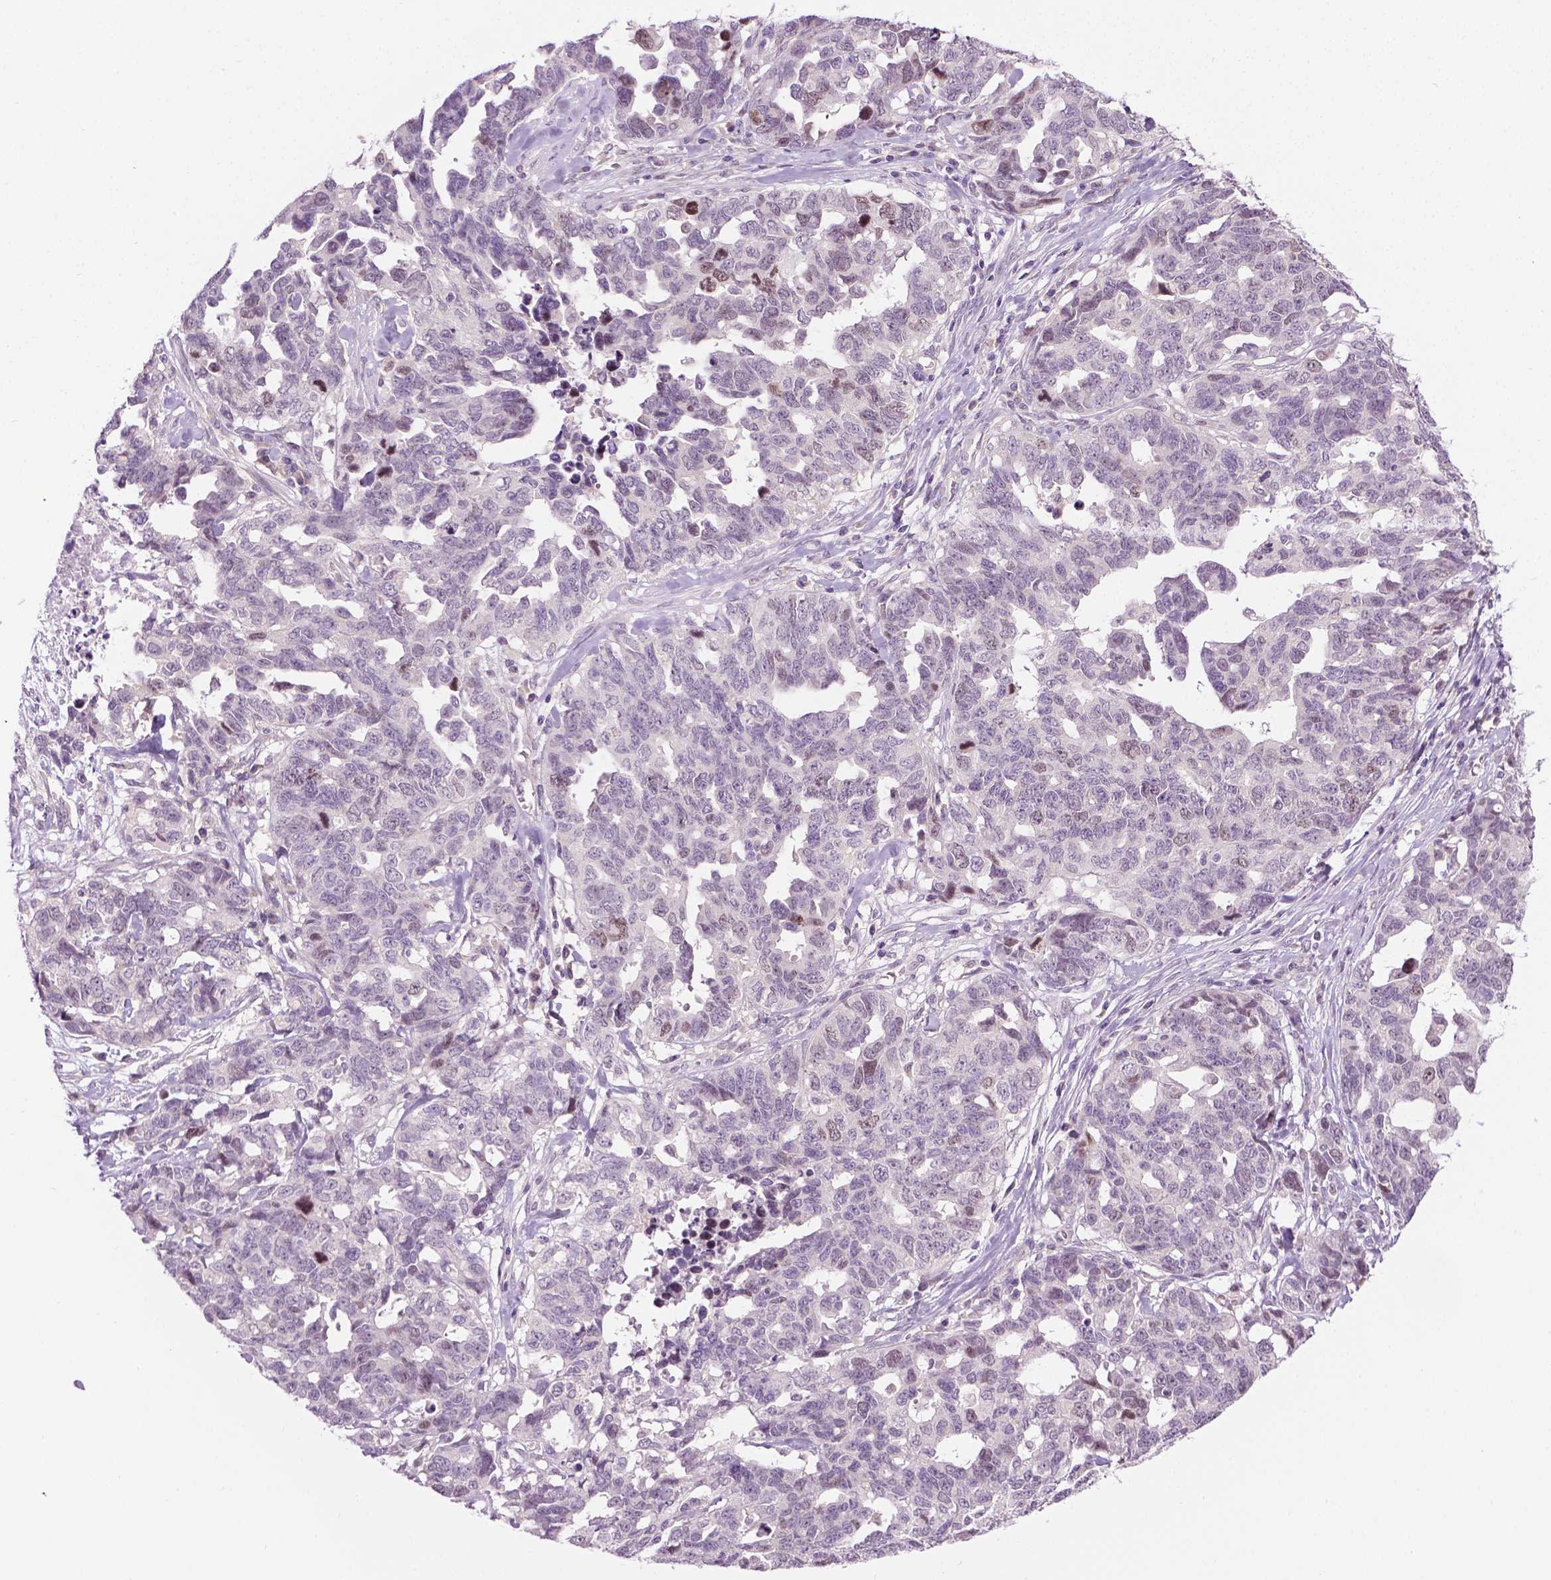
{"staining": {"intensity": "weak", "quantity": "<25%", "location": "nuclear"}, "tissue": "ovarian cancer", "cell_type": "Tumor cells", "image_type": "cancer", "snomed": [{"axis": "morphology", "description": "Cystadenocarcinoma, serous, NOS"}, {"axis": "topography", "description": "Ovary"}], "caption": "IHC of serous cystadenocarcinoma (ovarian) reveals no positivity in tumor cells.", "gene": "DENND4A", "patient": {"sex": "female", "age": 69}}